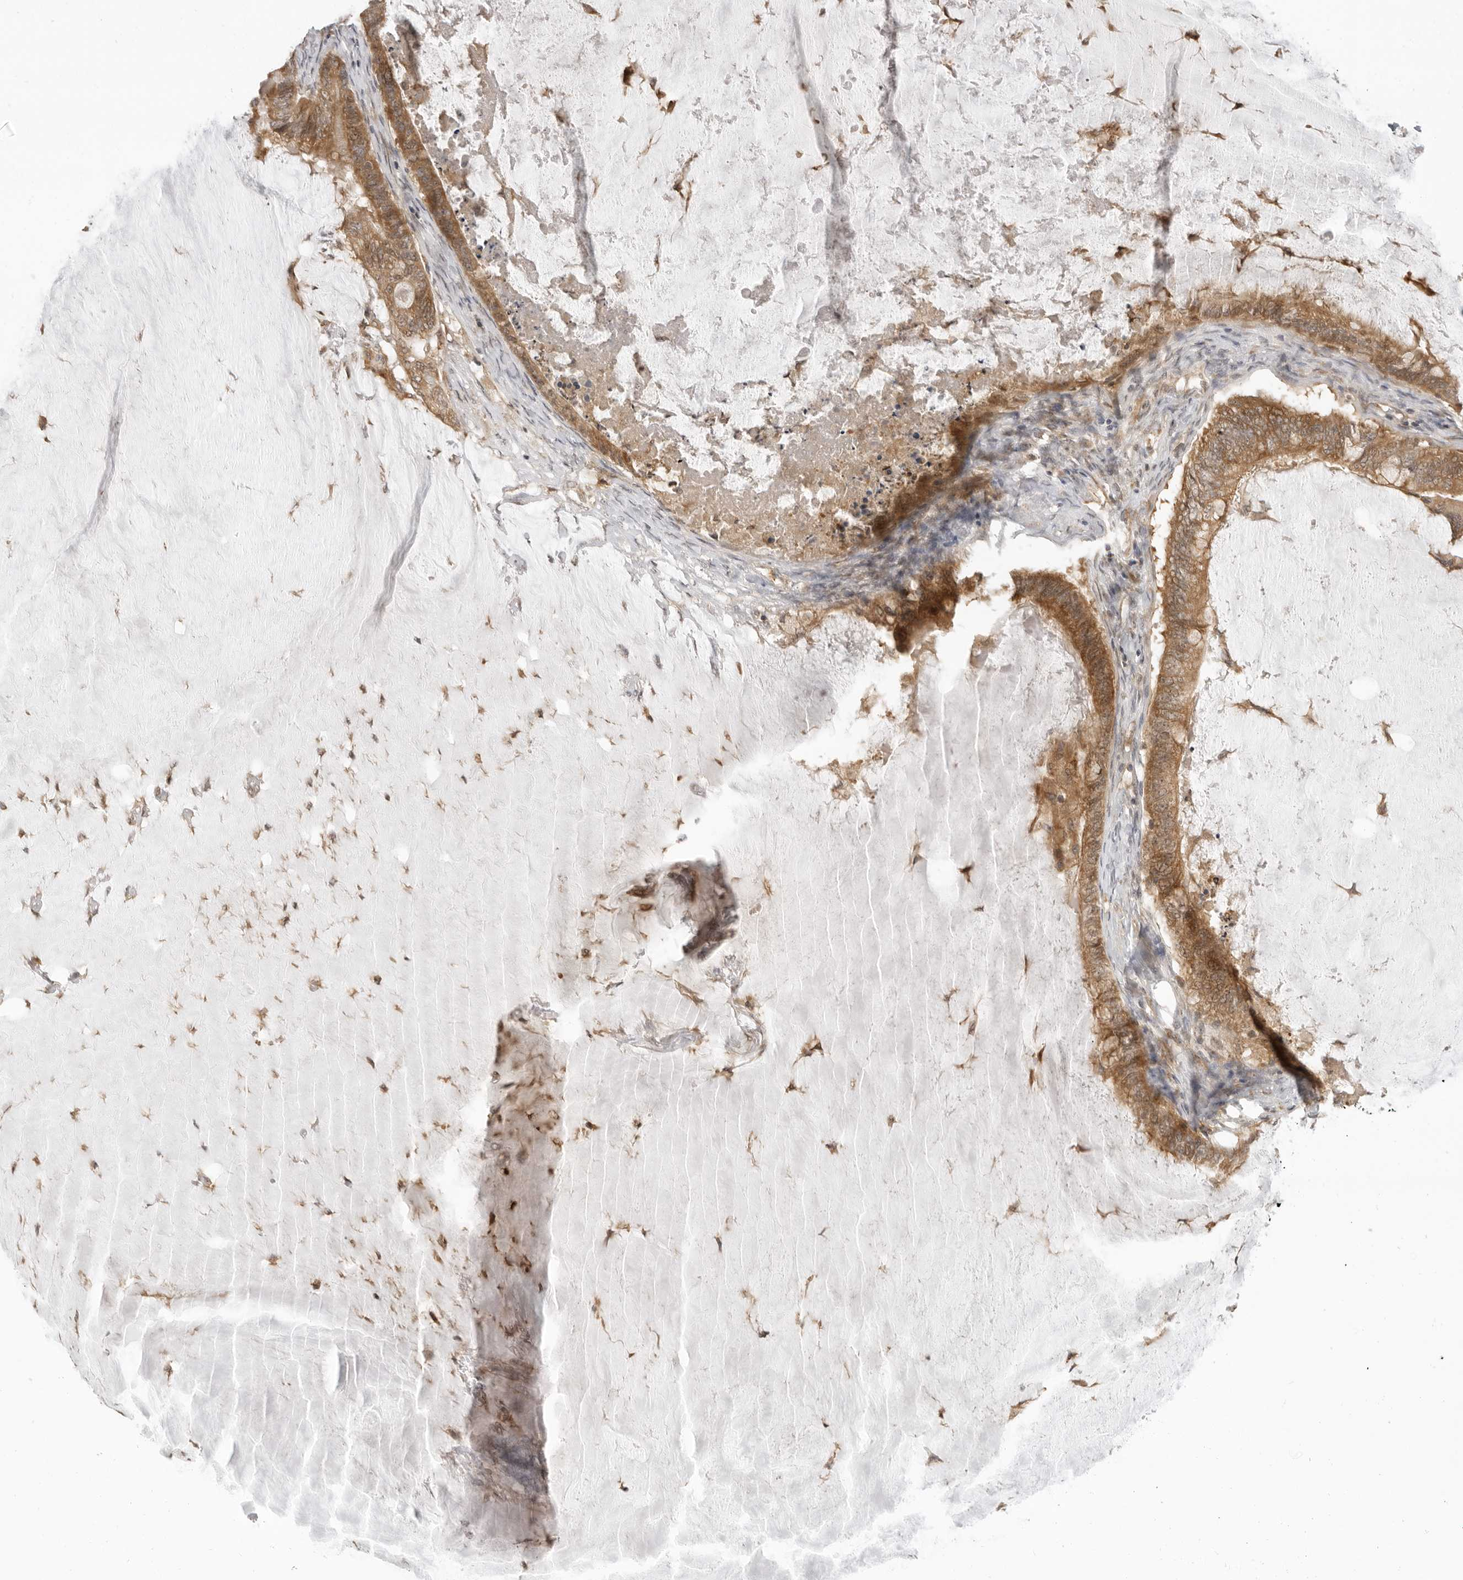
{"staining": {"intensity": "moderate", "quantity": ">75%", "location": "cytoplasmic/membranous"}, "tissue": "ovarian cancer", "cell_type": "Tumor cells", "image_type": "cancer", "snomed": [{"axis": "morphology", "description": "Cystadenocarcinoma, mucinous, NOS"}, {"axis": "topography", "description": "Ovary"}], "caption": "Protein staining by immunohistochemistry shows moderate cytoplasmic/membranous expression in about >75% of tumor cells in ovarian cancer. (DAB (3,3'-diaminobenzidine) = brown stain, brightfield microscopy at high magnification).", "gene": "PRRC2A", "patient": {"sex": "female", "age": 61}}